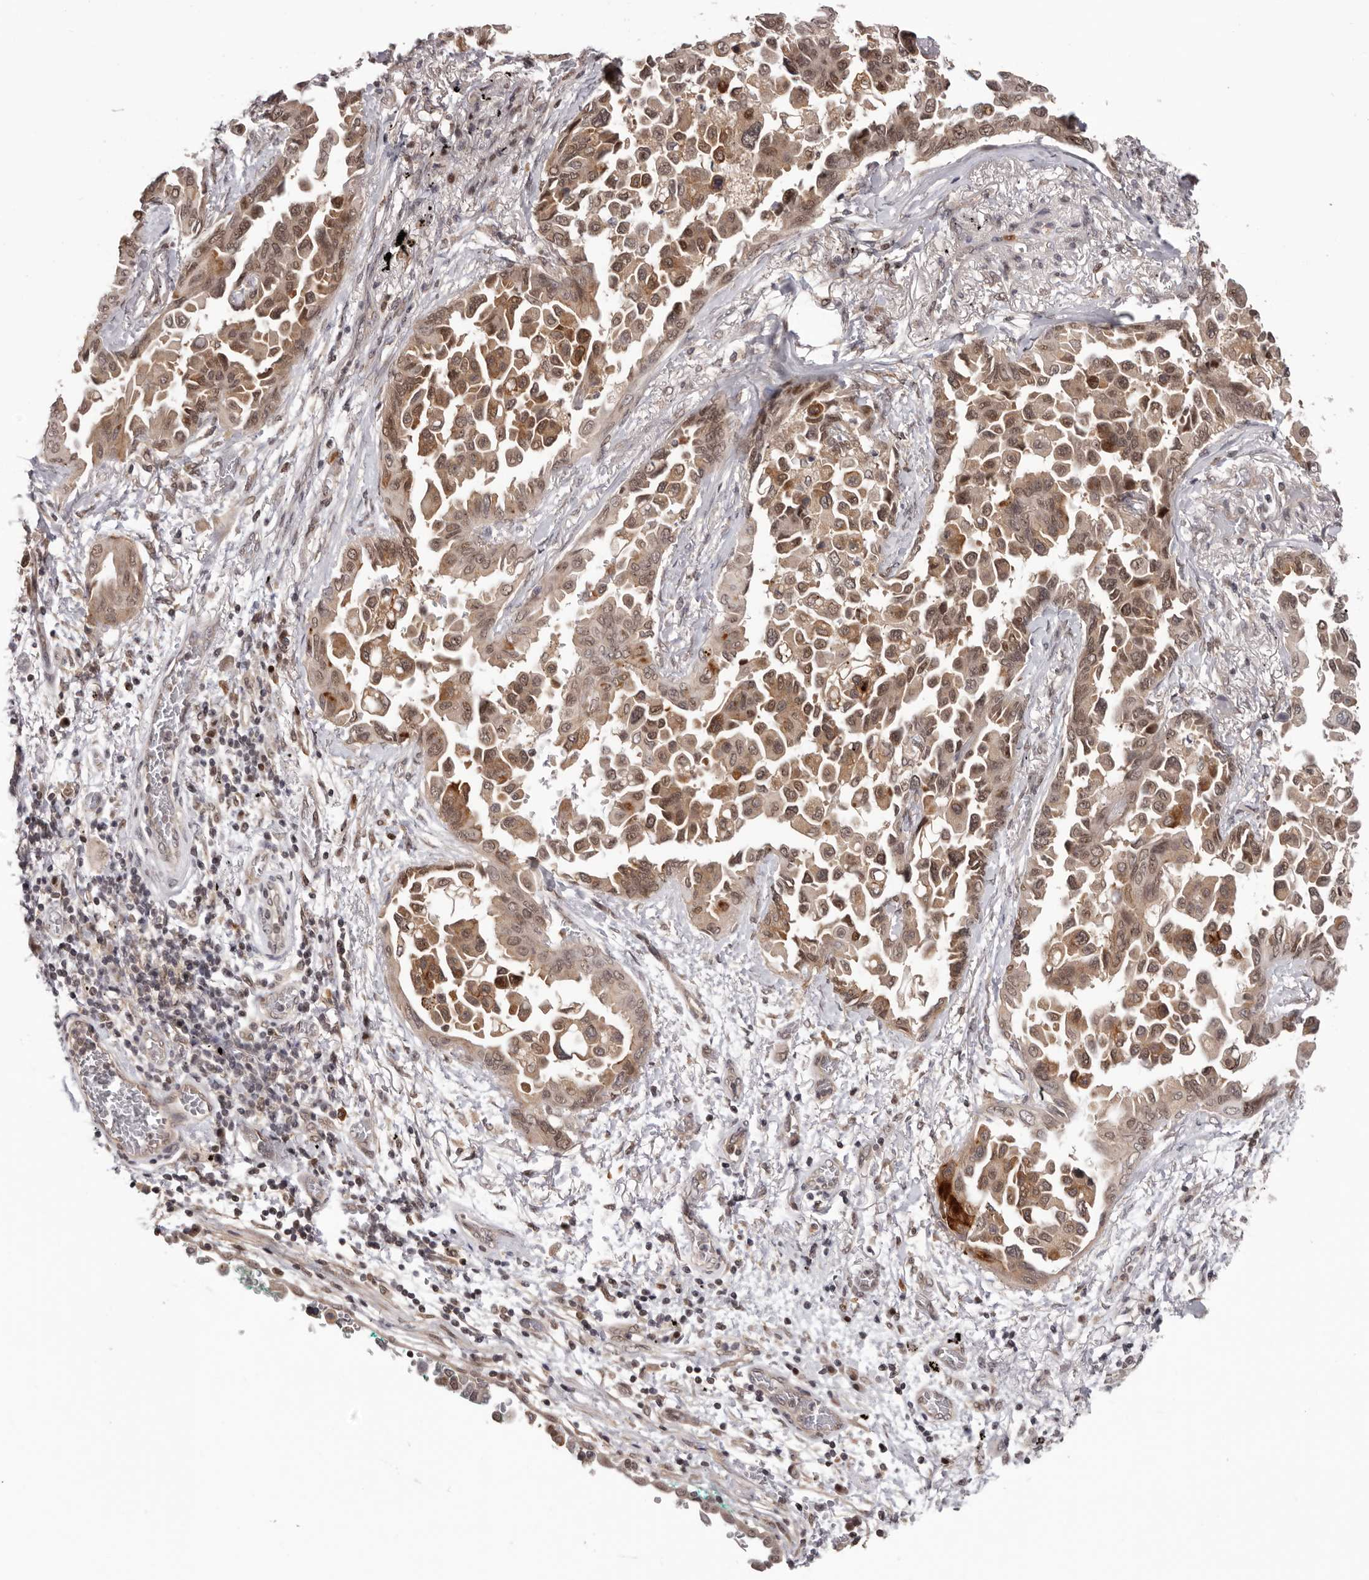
{"staining": {"intensity": "moderate", "quantity": ">75%", "location": "cytoplasmic/membranous,nuclear"}, "tissue": "lung cancer", "cell_type": "Tumor cells", "image_type": "cancer", "snomed": [{"axis": "morphology", "description": "Adenocarcinoma, NOS"}, {"axis": "topography", "description": "Lung"}], "caption": "DAB immunohistochemical staining of human lung cancer exhibits moderate cytoplasmic/membranous and nuclear protein expression in about >75% of tumor cells.", "gene": "TBX5", "patient": {"sex": "female", "age": 67}}